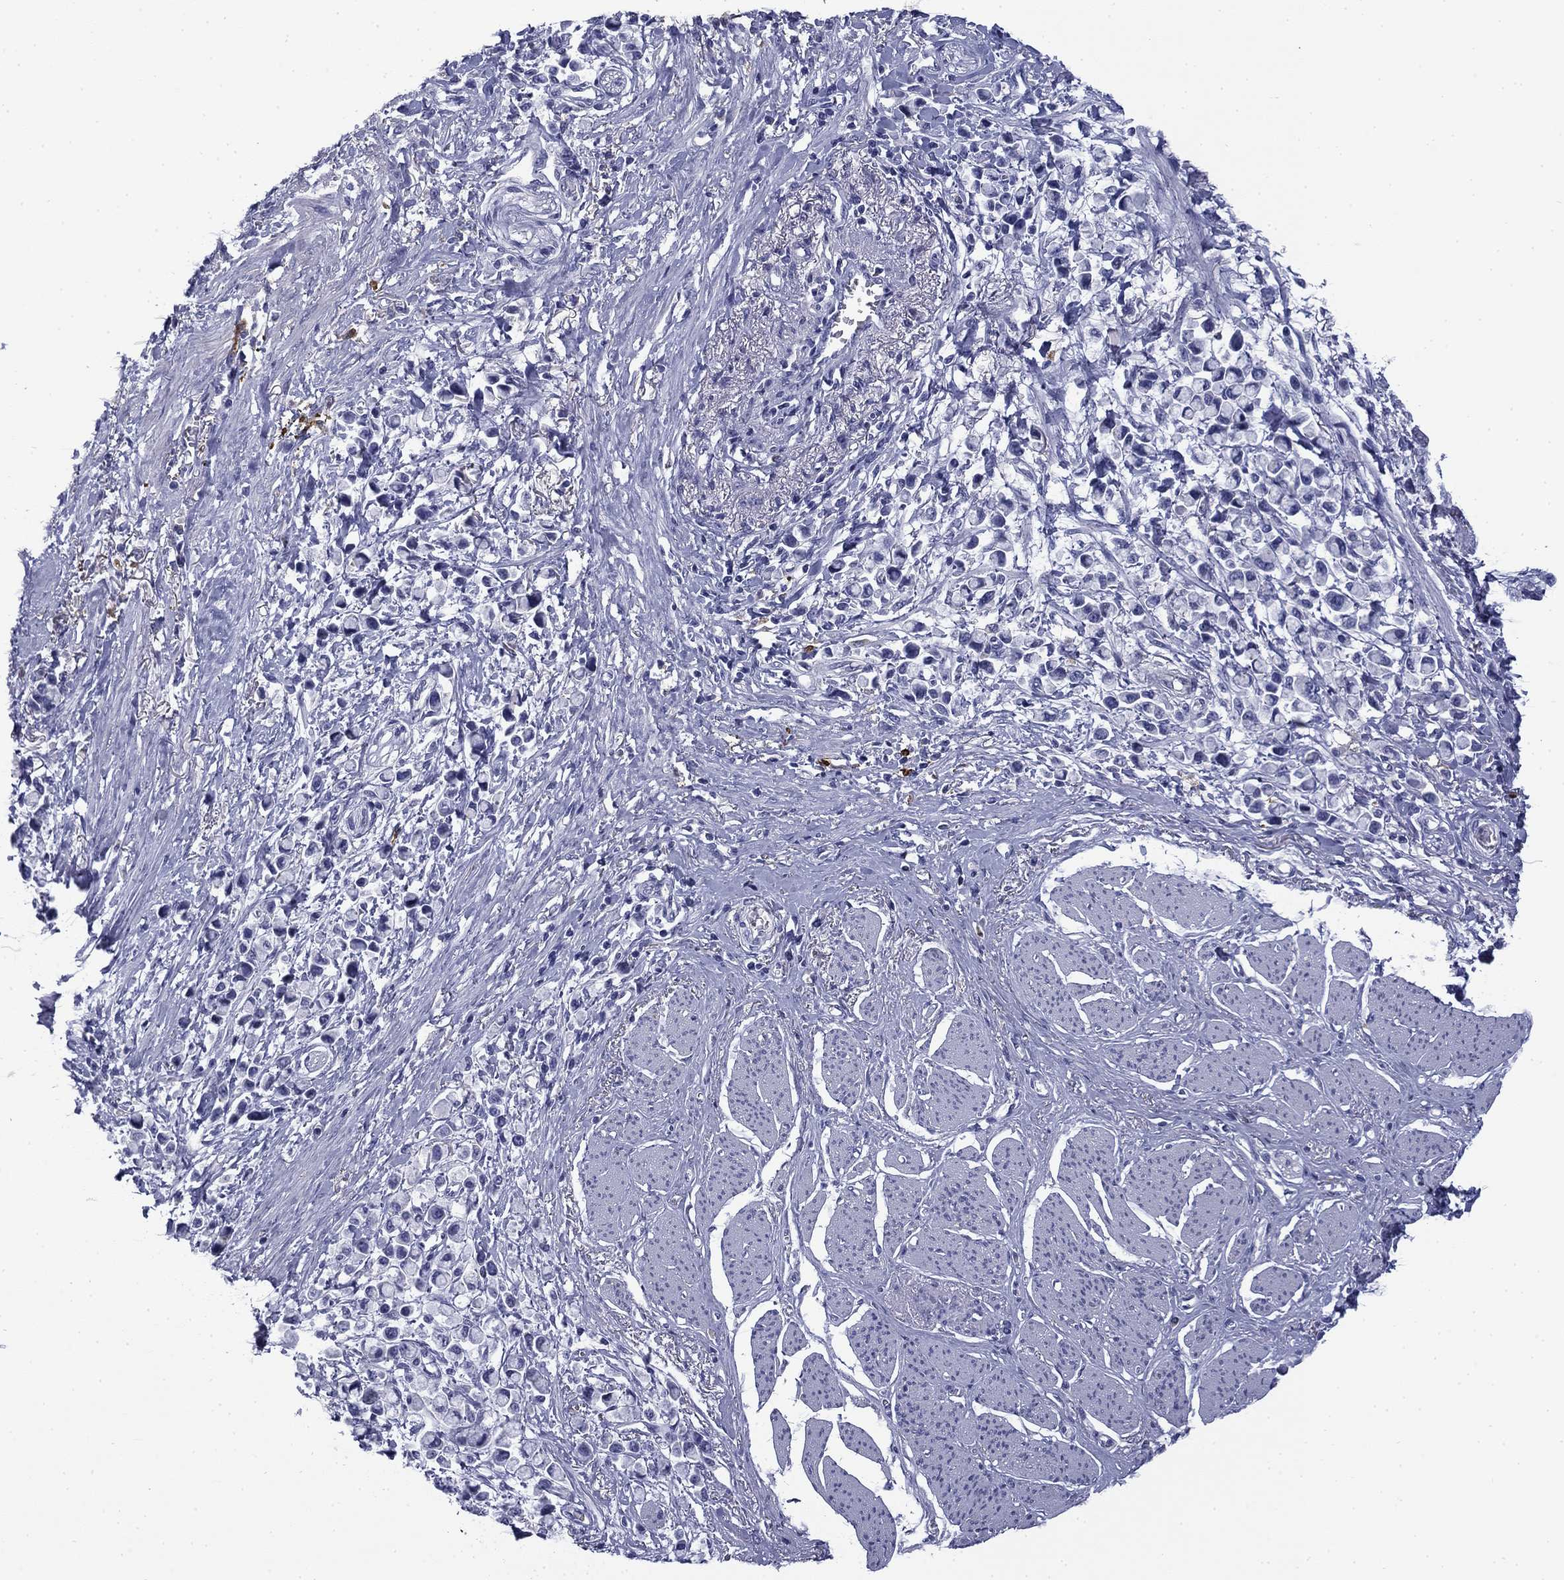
{"staining": {"intensity": "negative", "quantity": "none", "location": "none"}, "tissue": "stomach cancer", "cell_type": "Tumor cells", "image_type": "cancer", "snomed": [{"axis": "morphology", "description": "Adenocarcinoma, NOS"}, {"axis": "topography", "description": "Stomach"}], "caption": "Tumor cells show no significant protein positivity in stomach cancer (adenocarcinoma).", "gene": "BCL2L14", "patient": {"sex": "female", "age": 81}}